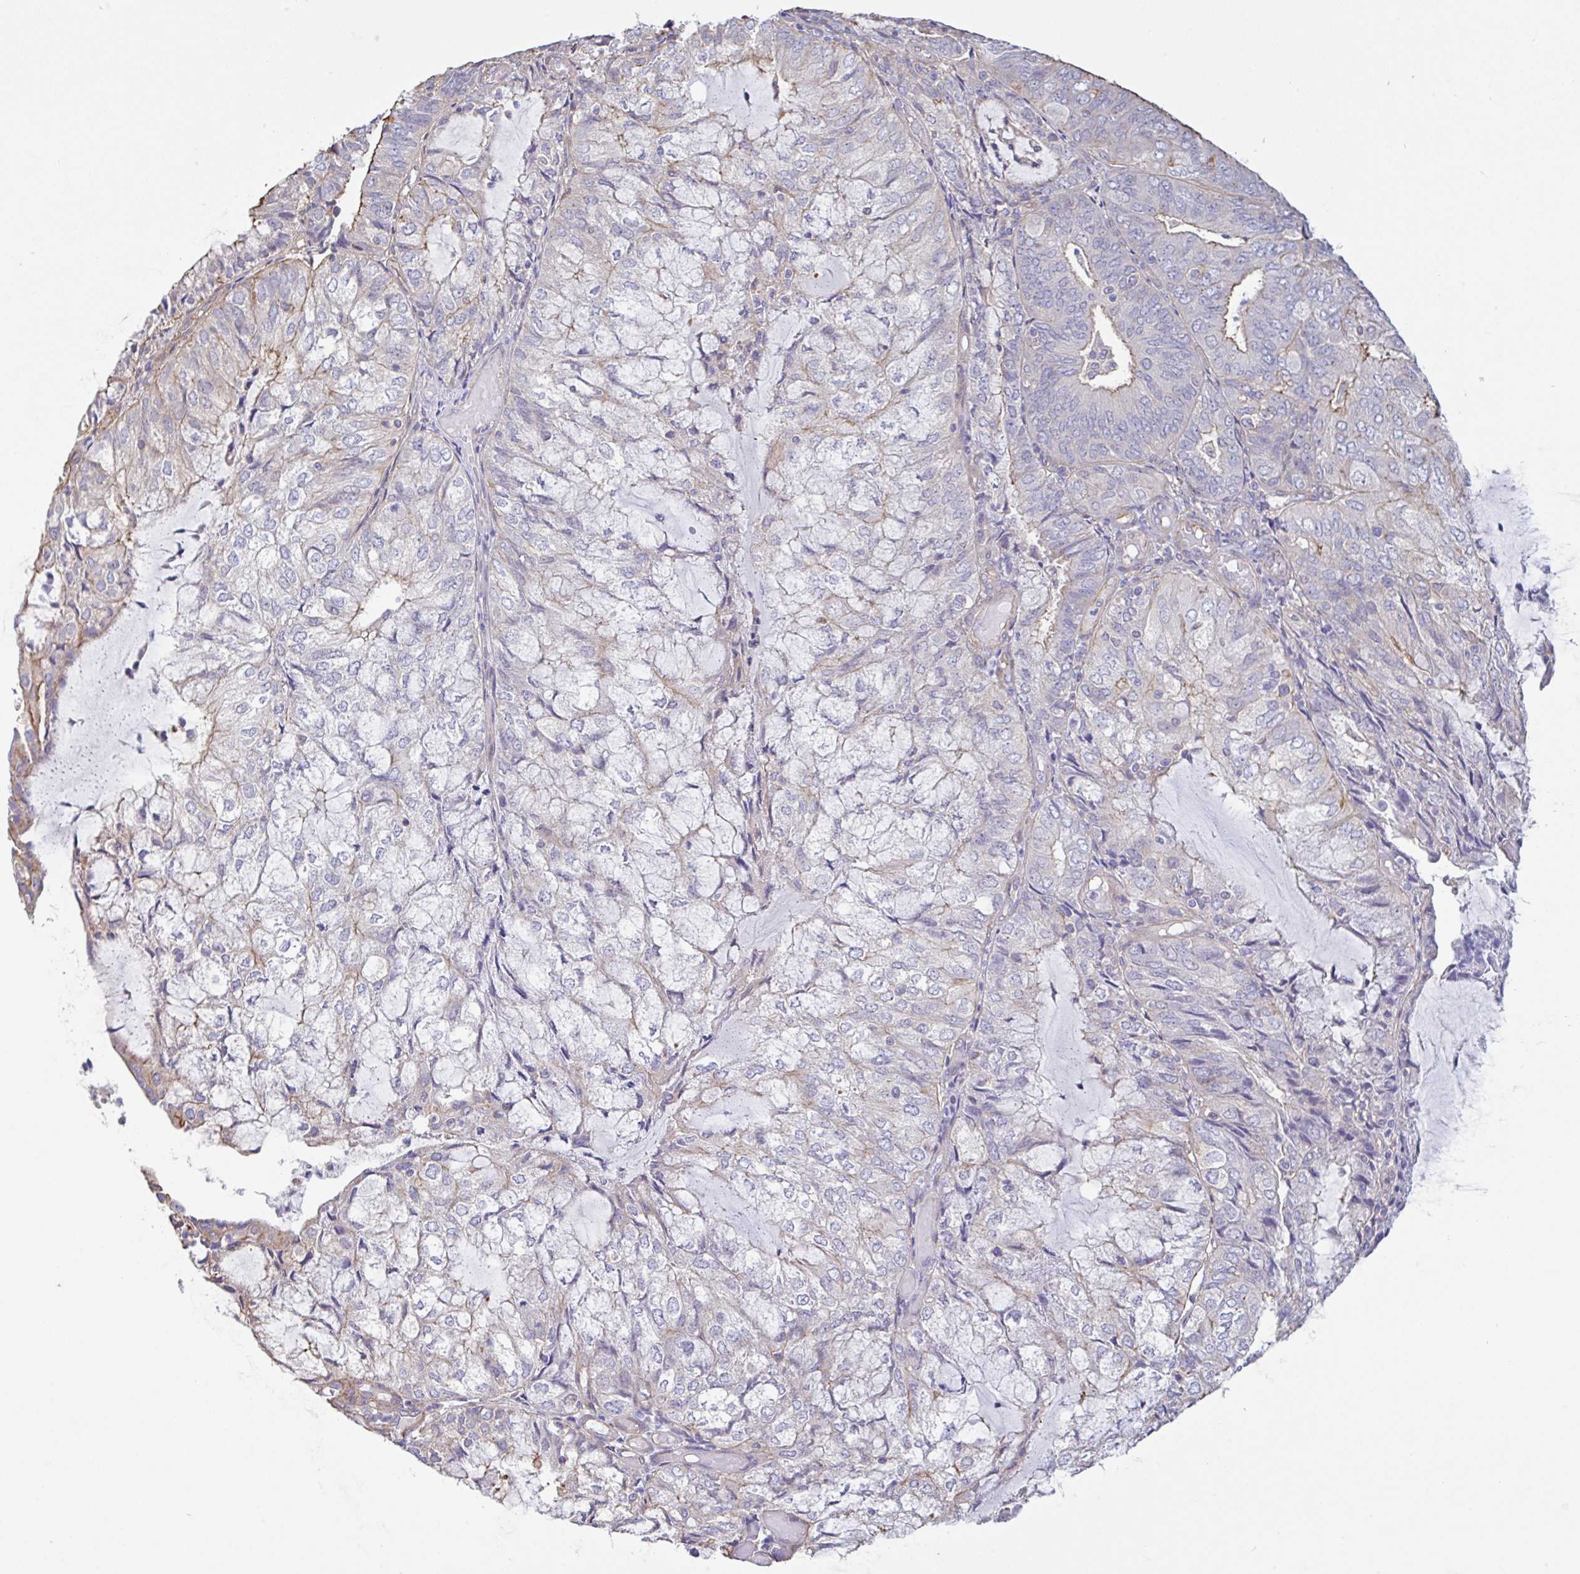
{"staining": {"intensity": "moderate", "quantity": "<25%", "location": "cytoplasmic/membranous"}, "tissue": "endometrial cancer", "cell_type": "Tumor cells", "image_type": "cancer", "snomed": [{"axis": "morphology", "description": "Adenocarcinoma, NOS"}, {"axis": "topography", "description": "Endometrium"}], "caption": "IHC image of neoplastic tissue: human adenocarcinoma (endometrial) stained using IHC reveals low levels of moderate protein expression localized specifically in the cytoplasmic/membranous of tumor cells, appearing as a cytoplasmic/membranous brown color.", "gene": "PLCD4", "patient": {"sex": "female", "age": 81}}